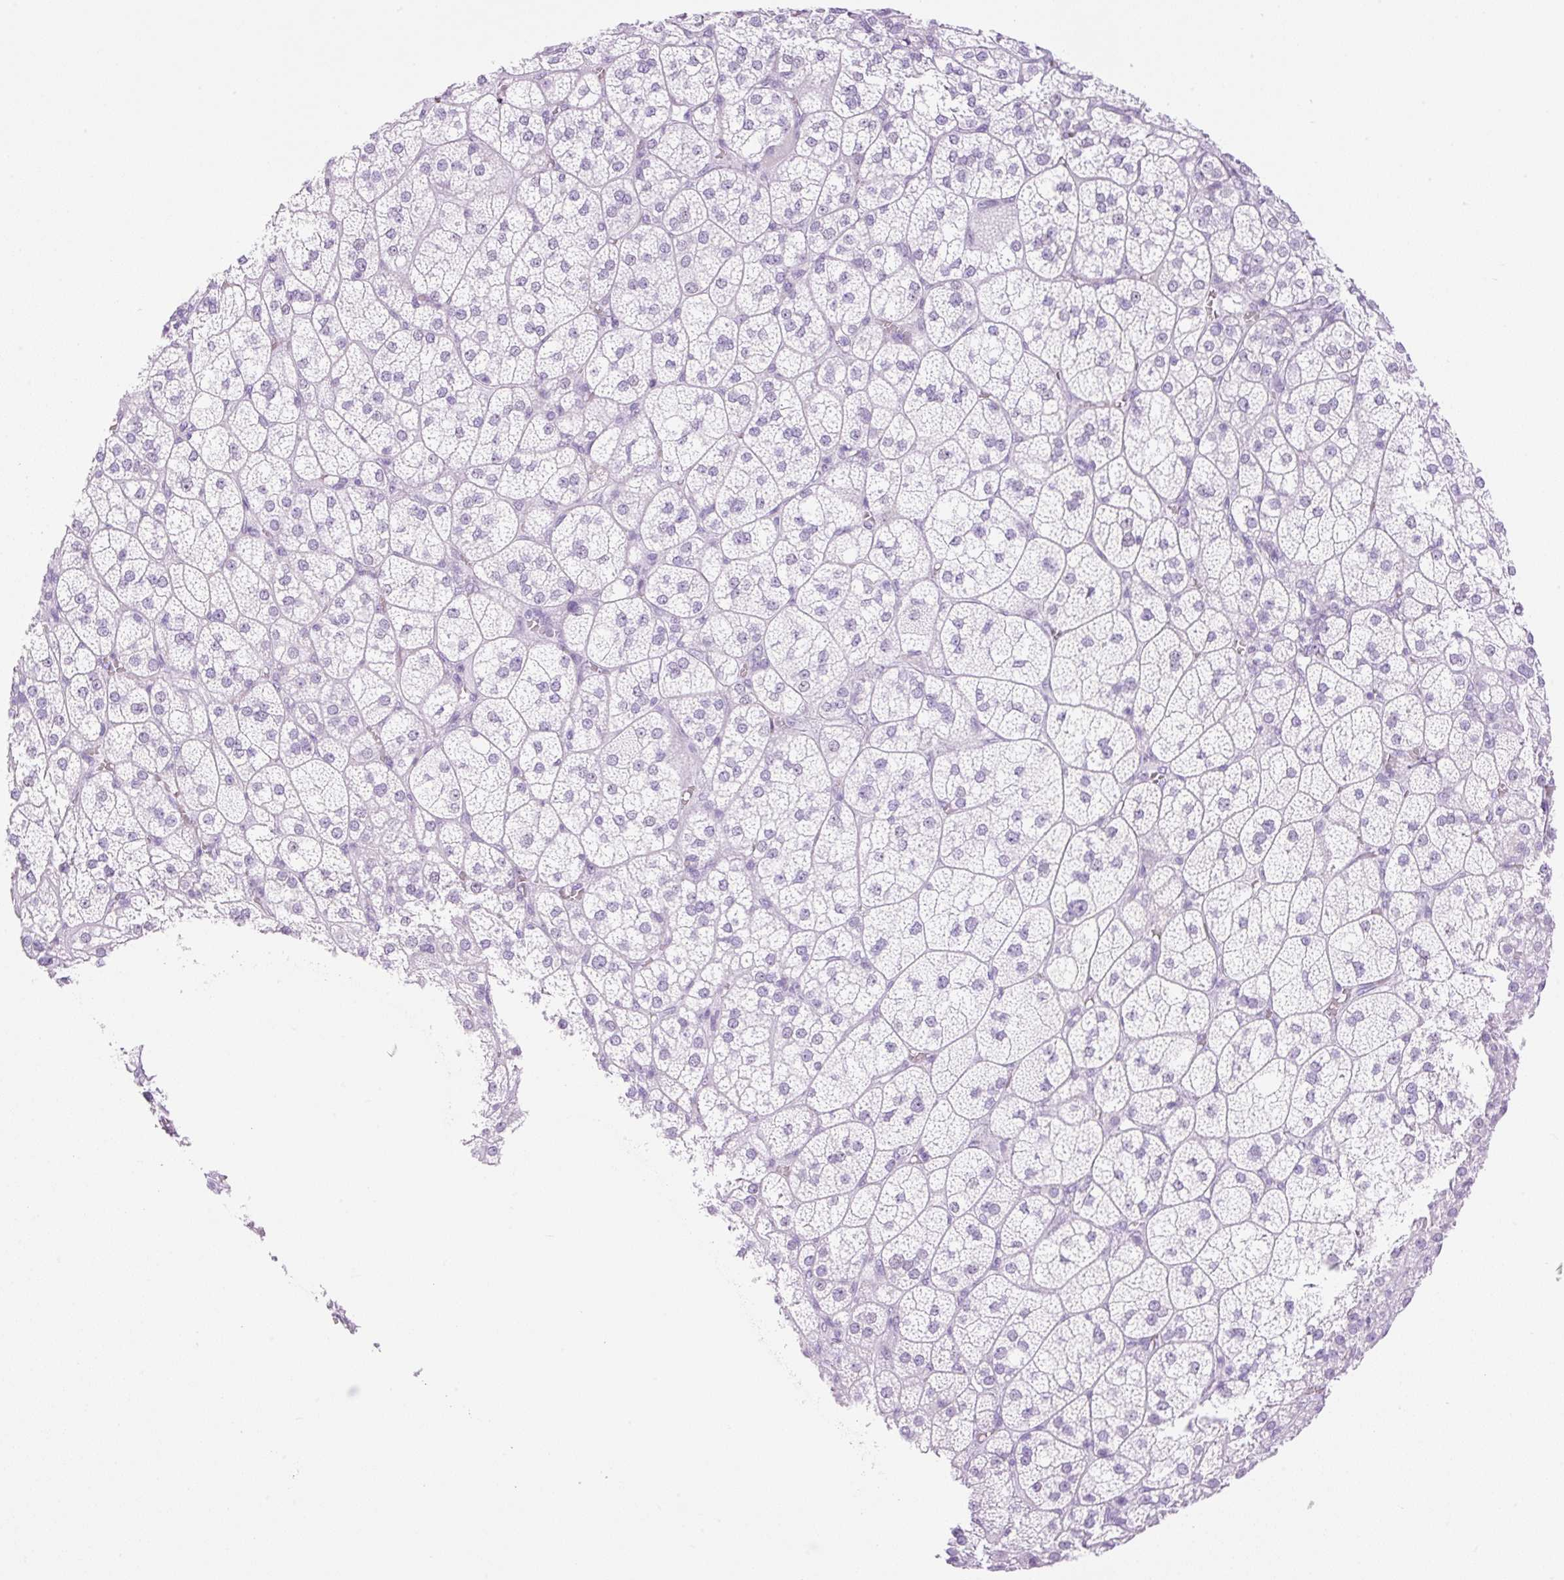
{"staining": {"intensity": "negative", "quantity": "none", "location": "none"}, "tissue": "adrenal gland", "cell_type": "Glandular cells", "image_type": "normal", "snomed": [{"axis": "morphology", "description": "Normal tissue, NOS"}, {"axis": "topography", "description": "Adrenal gland"}], "caption": "DAB (3,3'-diaminobenzidine) immunohistochemical staining of unremarkable adrenal gland shows no significant expression in glandular cells.", "gene": "SPRR4", "patient": {"sex": "female", "age": 60}}